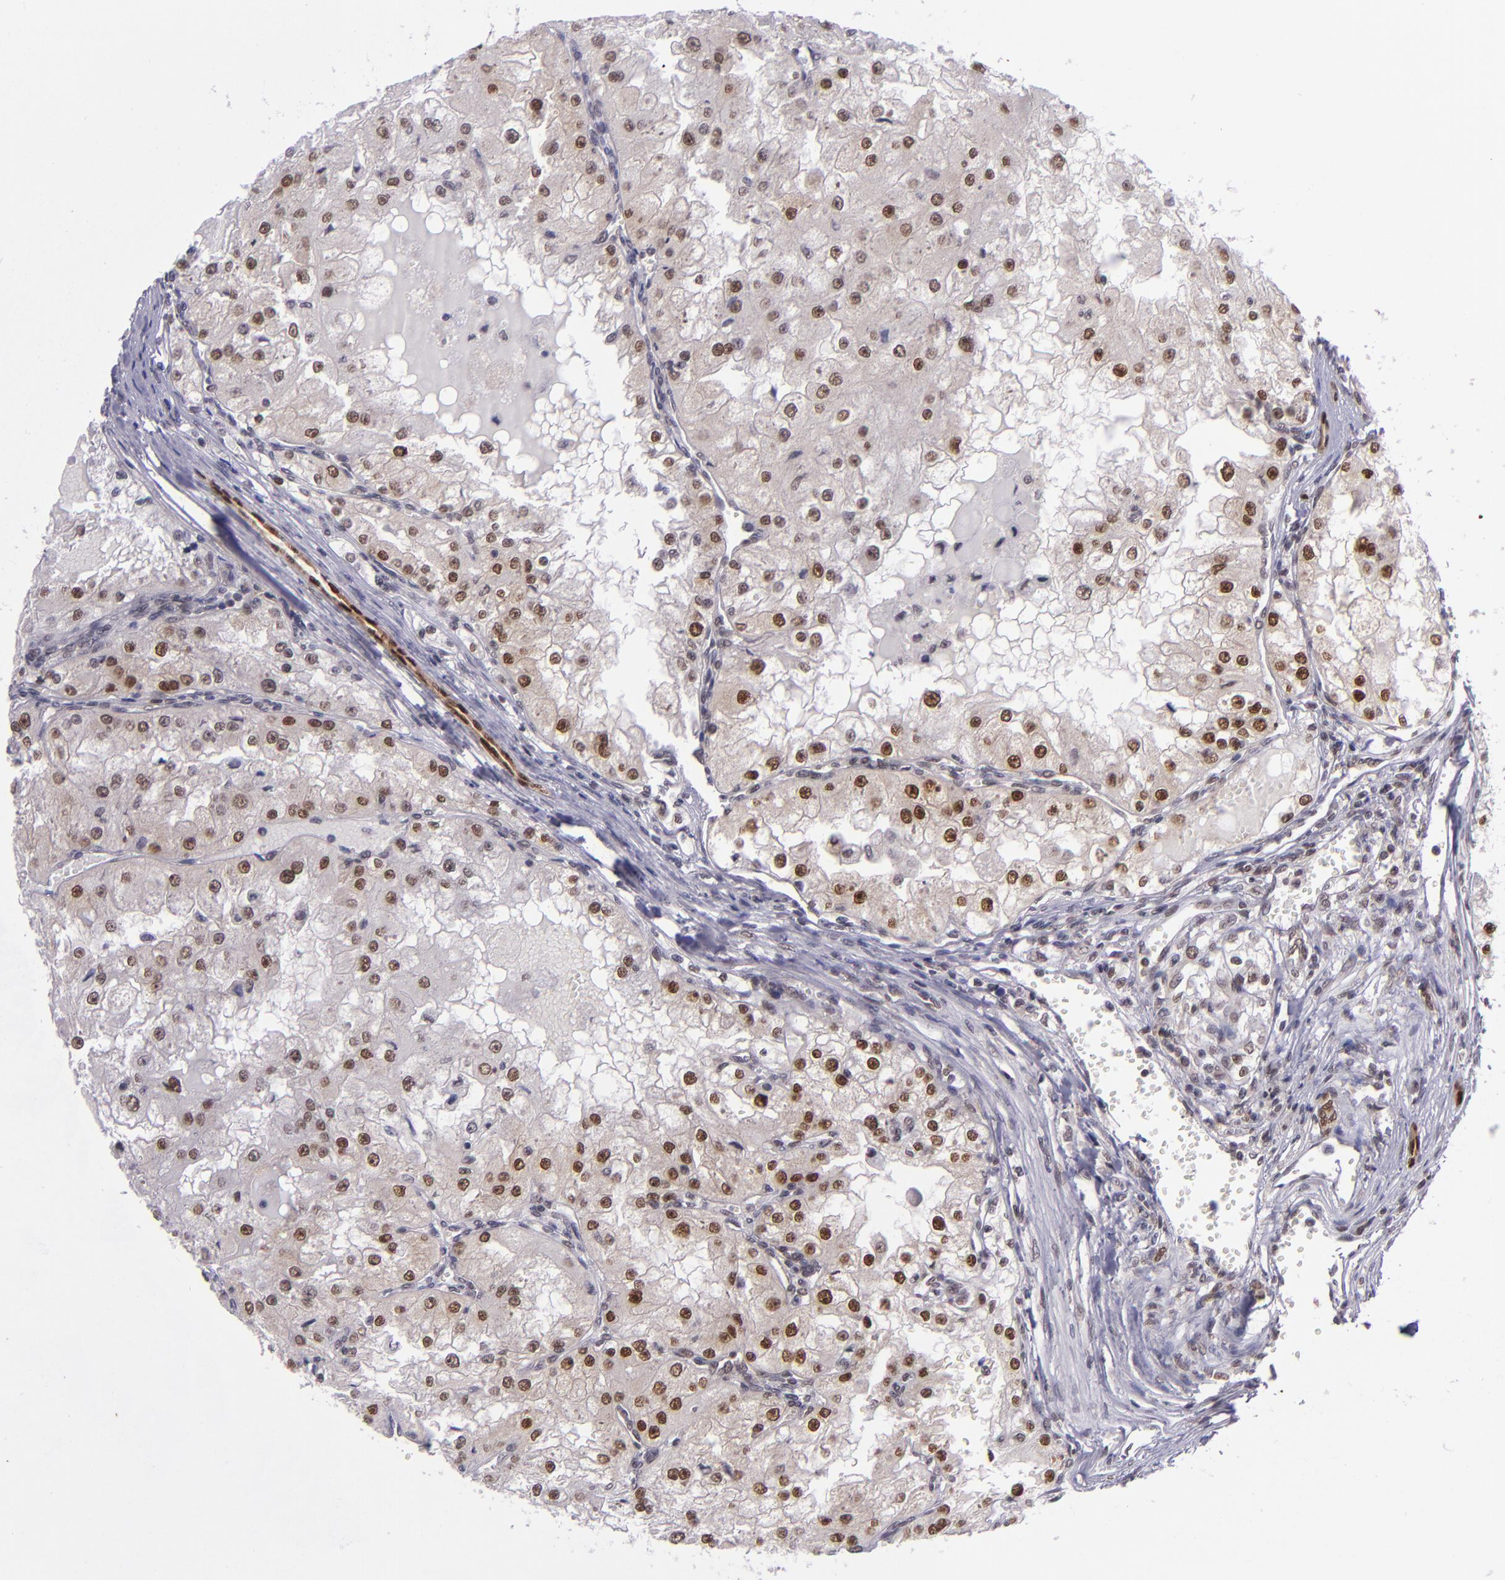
{"staining": {"intensity": "moderate", "quantity": ">75%", "location": "cytoplasmic/membranous,nuclear"}, "tissue": "renal cancer", "cell_type": "Tumor cells", "image_type": "cancer", "snomed": [{"axis": "morphology", "description": "Adenocarcinoma, NOS"}, {"axis": "topography", "description": "Kidney"}], "caption": "DAB immunohistochemical staining of renal cancer (adenocarcinoma) demonstrates moderate cytoplasmic/membranous and nuclear protein expression in approximately >75% of tumor cells.", "gene": "BAG1", "patient": {"sex": "female", "age": 74}}